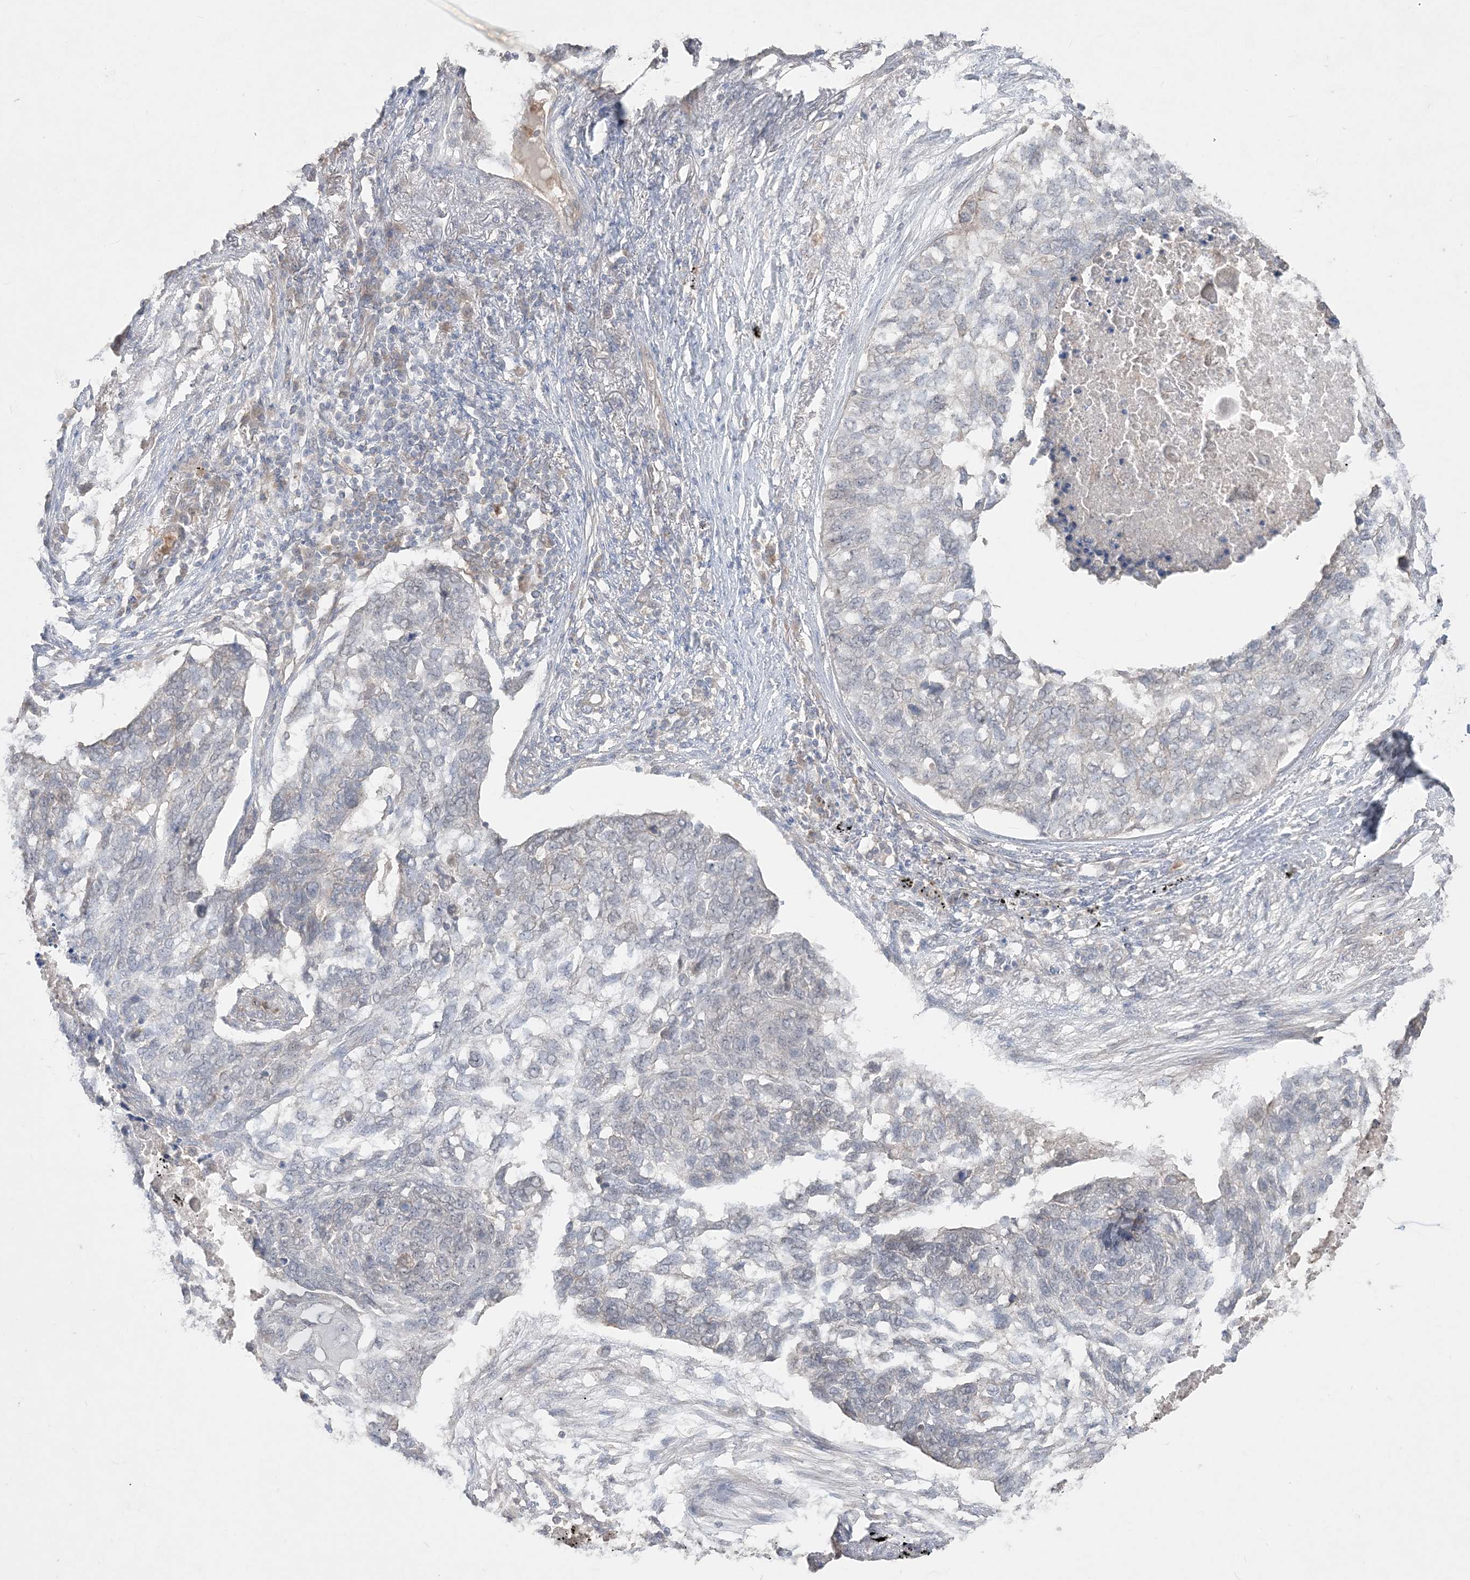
{"staining": {"intensity": "negative", "quantity": "none", "location": "none"}, "tissue": "lung cancer", "cell_type": "Tumor cells", "image_type": "cancer", "snomed": [{"axis": "morphology", "description": "Squamous cell carcinoma, NOS"}, {"axis": "topography", "description": "Lung"}], "caption": "Tumor cells are negative for protein expression in human lung cancer (squamous cell carcinoma).", "gene": "SH3BP4", "patient": {"sex": "female", "age": 63}}